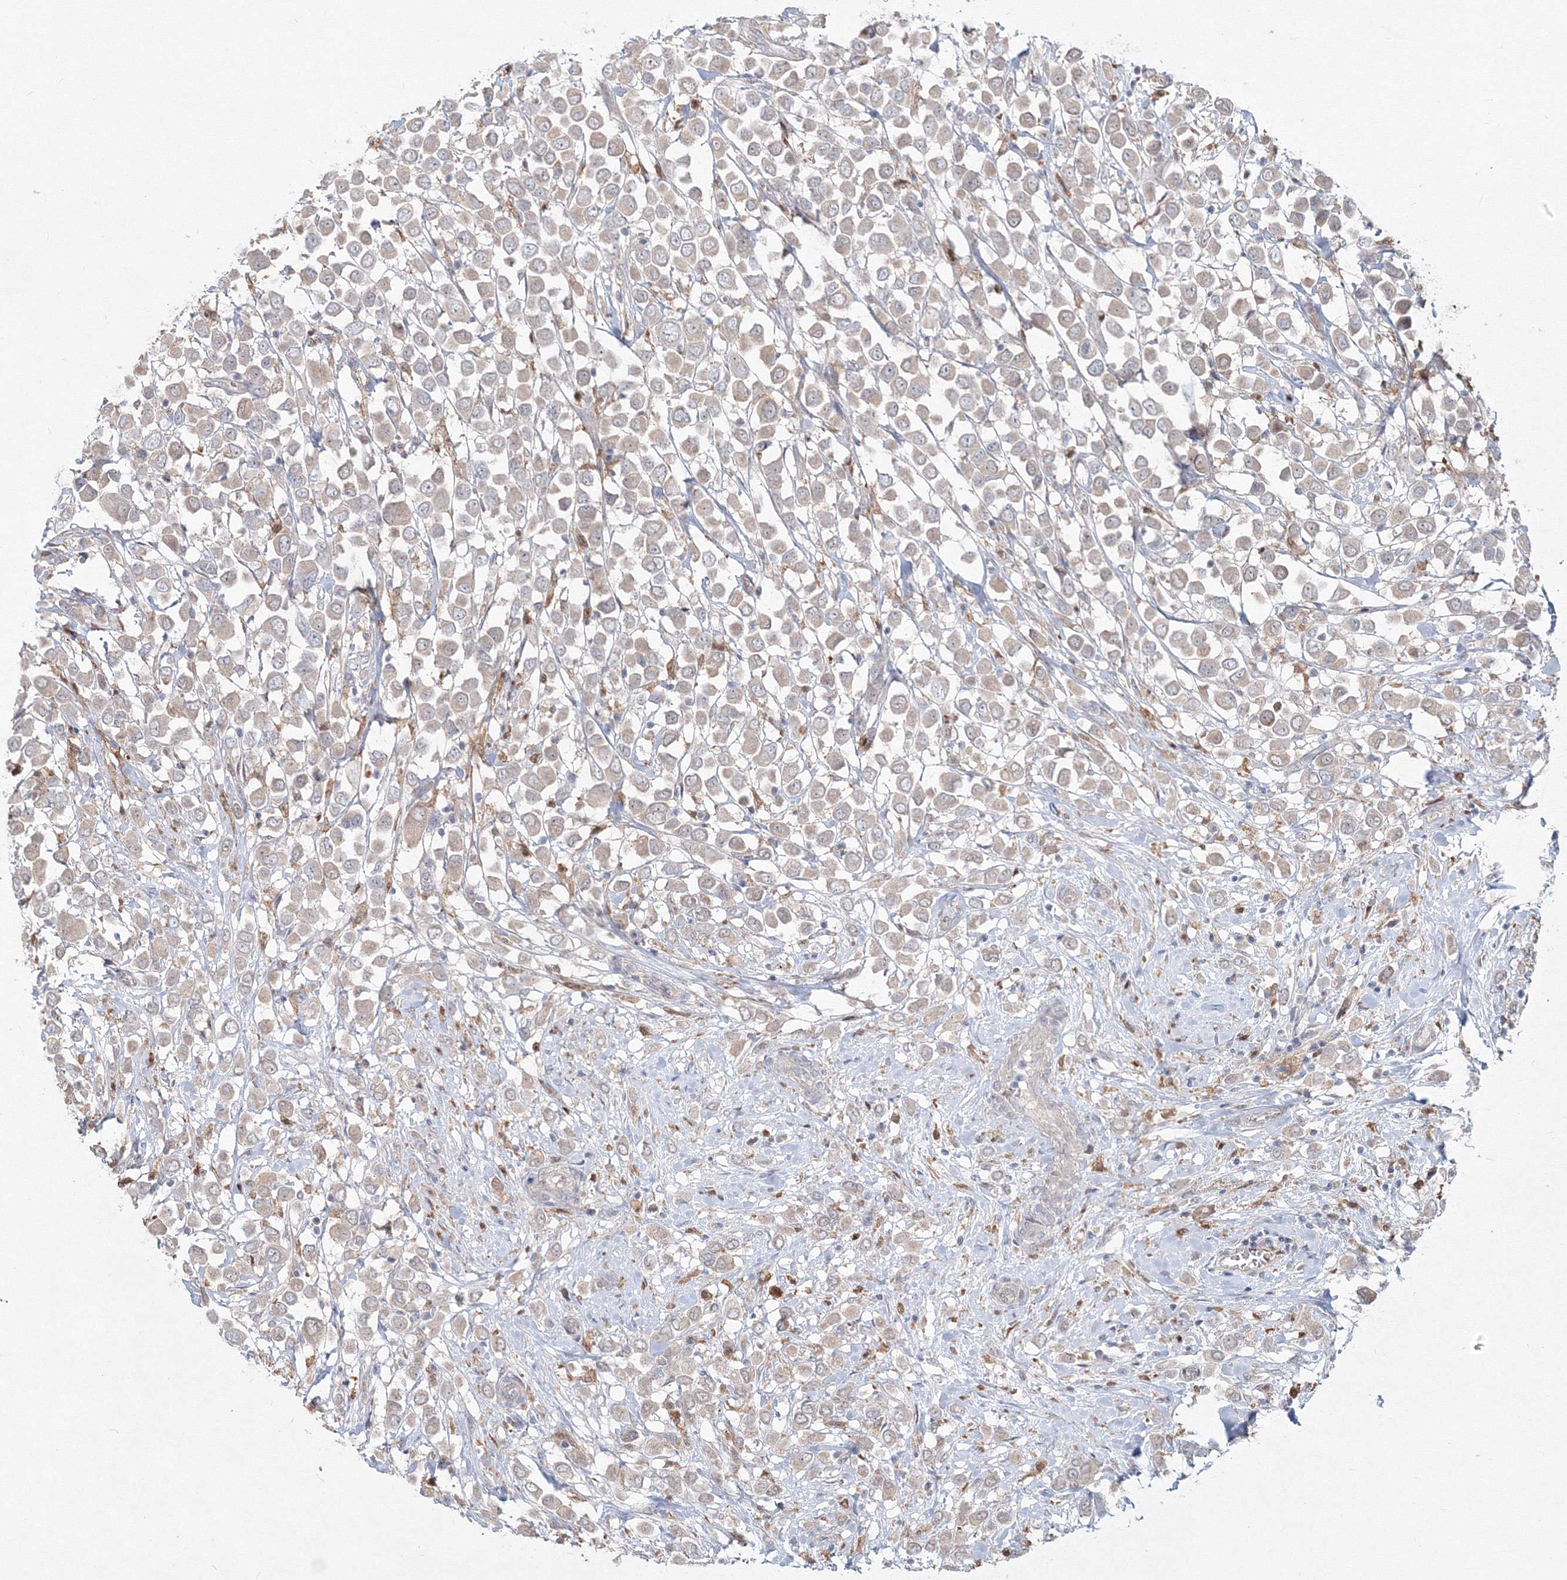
{"staining": {"intensity": "negative", "quantity": "none", "location": "none"}, "tissue": "breast cancer", "cell_type": "Tumor cells", "image_type": "cancer", "snomed": [{"axis": "morphology", "description": "Duct carcinoma"}, {"axis": "topography", "description": "Breast"}], "caption": "There is no significant positivity in tumor cells of infiltrating ductal carcinoma (breast).", "gene": "MKRN2", "patient": {"sex": "female", "age": 61}}